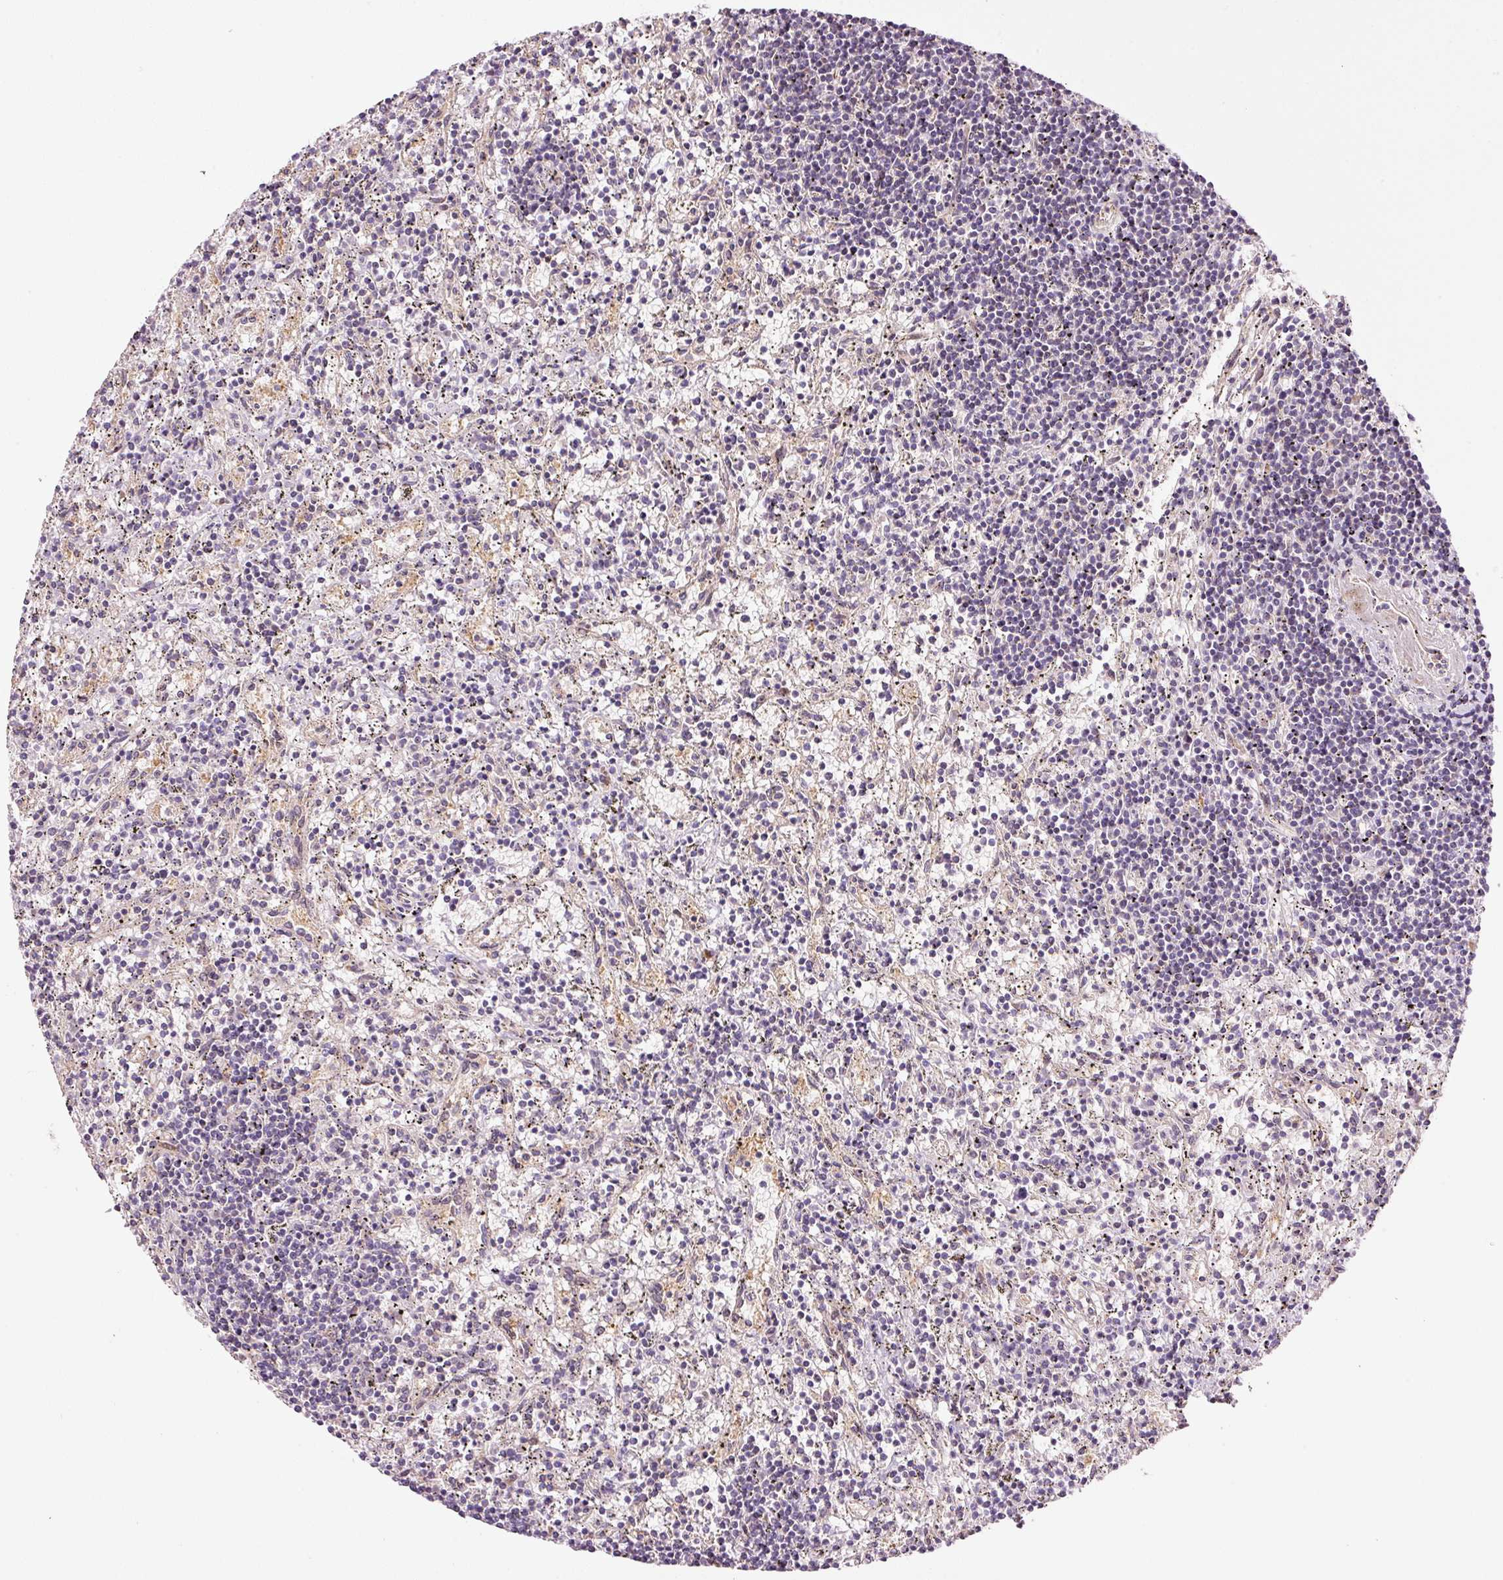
{"staining": {"intensity": "negative", "quantity": "none", "location": "none"}, "tissue": "lymphoma", "cell_type": "Tumor cells", "image_type": "cancer", "snomed": [{"axis": "morphology", "description": "Malignant lymphoma, non-Hodgkin's type, Low grade"}, {"axis": "topography", "description": "Spleen"}], "caption": "Immunohistochemistry (IHC) photomicrograph of neoplastic tissue: malignant lymphoma, non-Hodgkin's type (low-grade) stained with DAB (3,3'-diaminobenzidine) displays no significant protein staining in tumor cells. (Immunohistochemistry (IHC), brightfield microscopy, high magnification).", "gene": "PPP1R14B", "patient": {"sex": "male", "age": 76}}